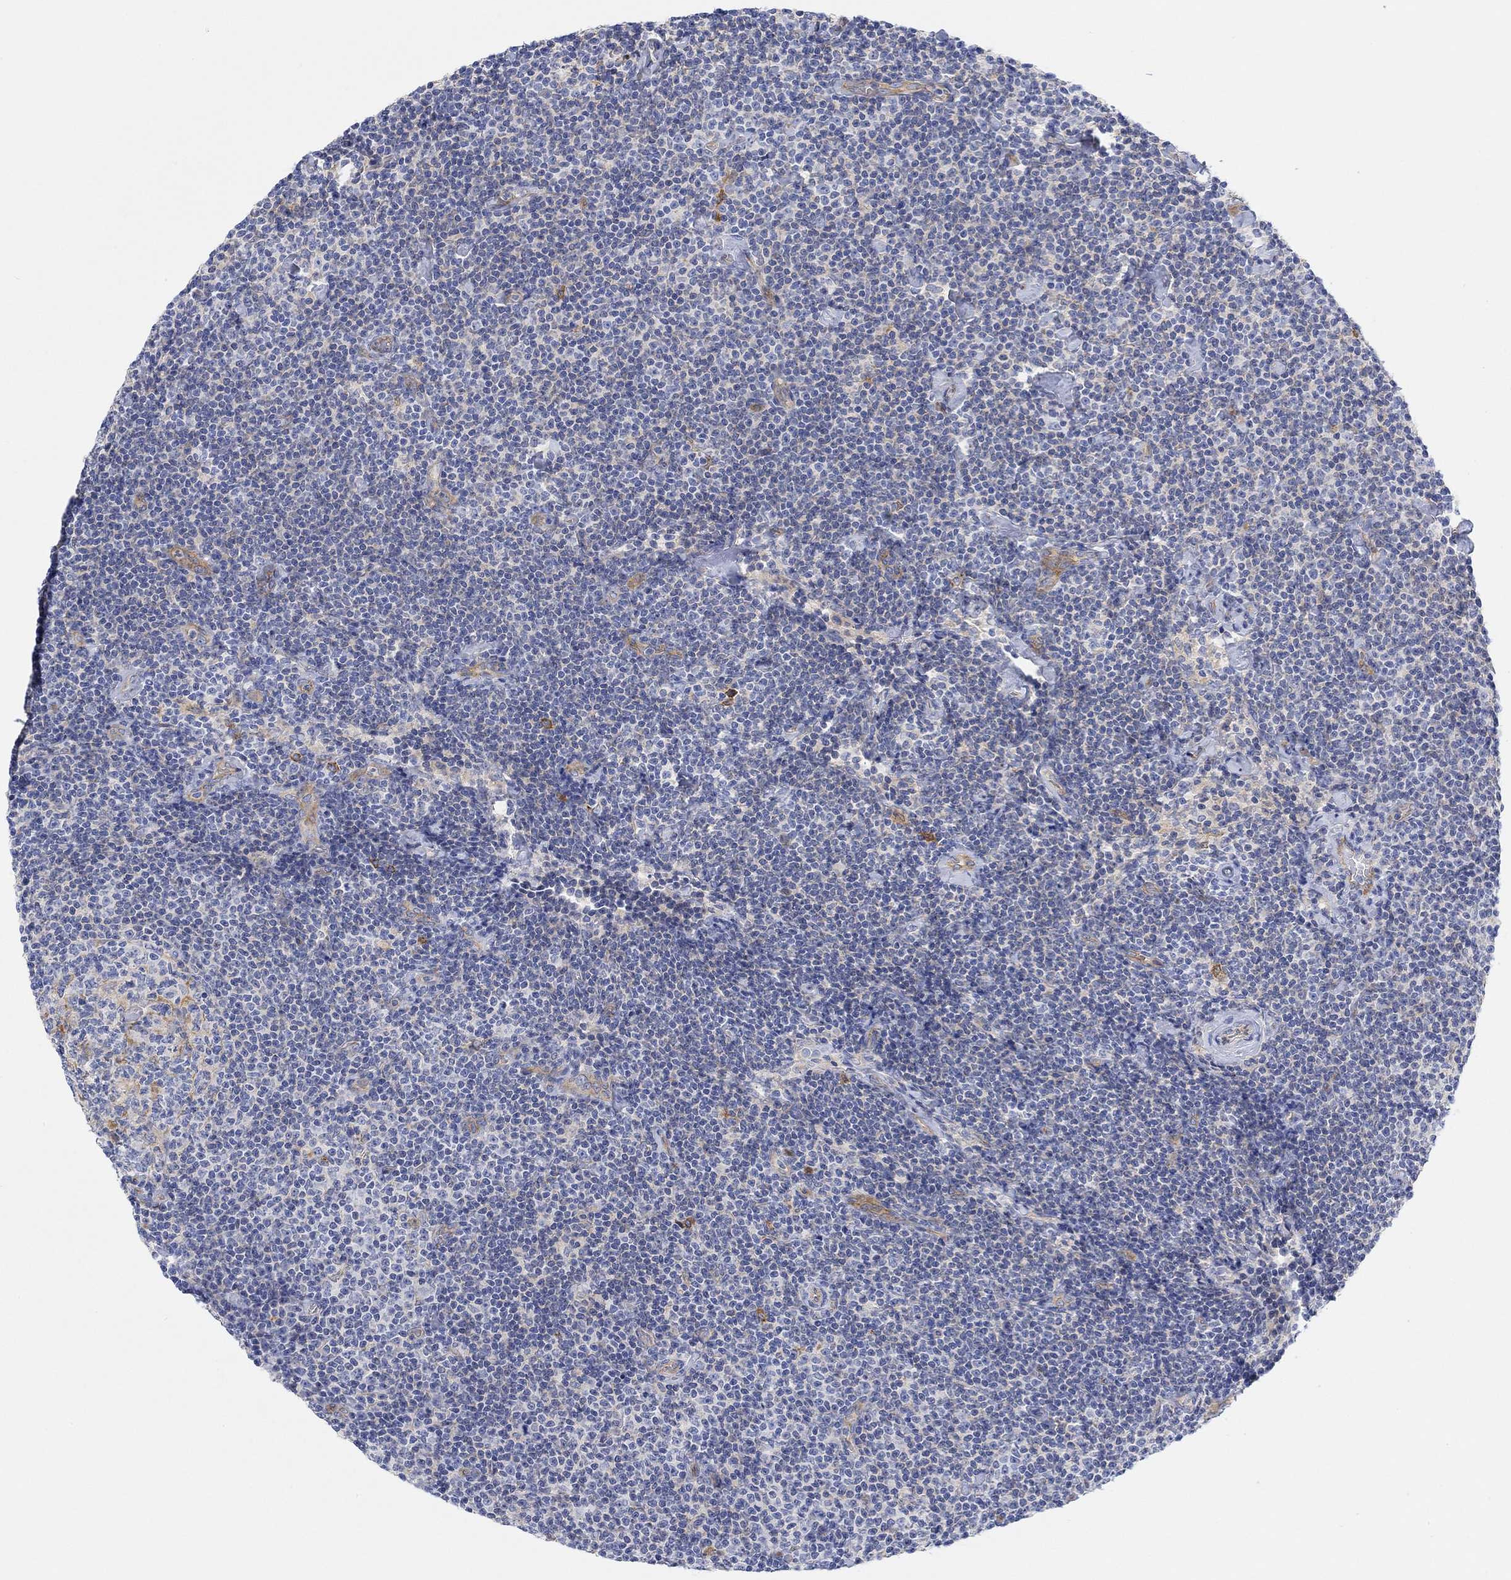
{"staining": {"intensity": "negative", "quantity": "none", "location": "none"}, "tissue": "lymphoma", "cell_type": "Tumor cells", "image_type": "cancer", "snomed": [{"axis": "morphology", "description": "Malignant lymphoma, non-Hodgkin's type, Low grade"}, {"axis": "topography", "description": "Lymph node"}], "caption": "Immunohistochemical staining of lymphoma displays no significant expression in tumor cells.", "gene": "RGS1", "patient": {"sex": "male", "age": 81}}